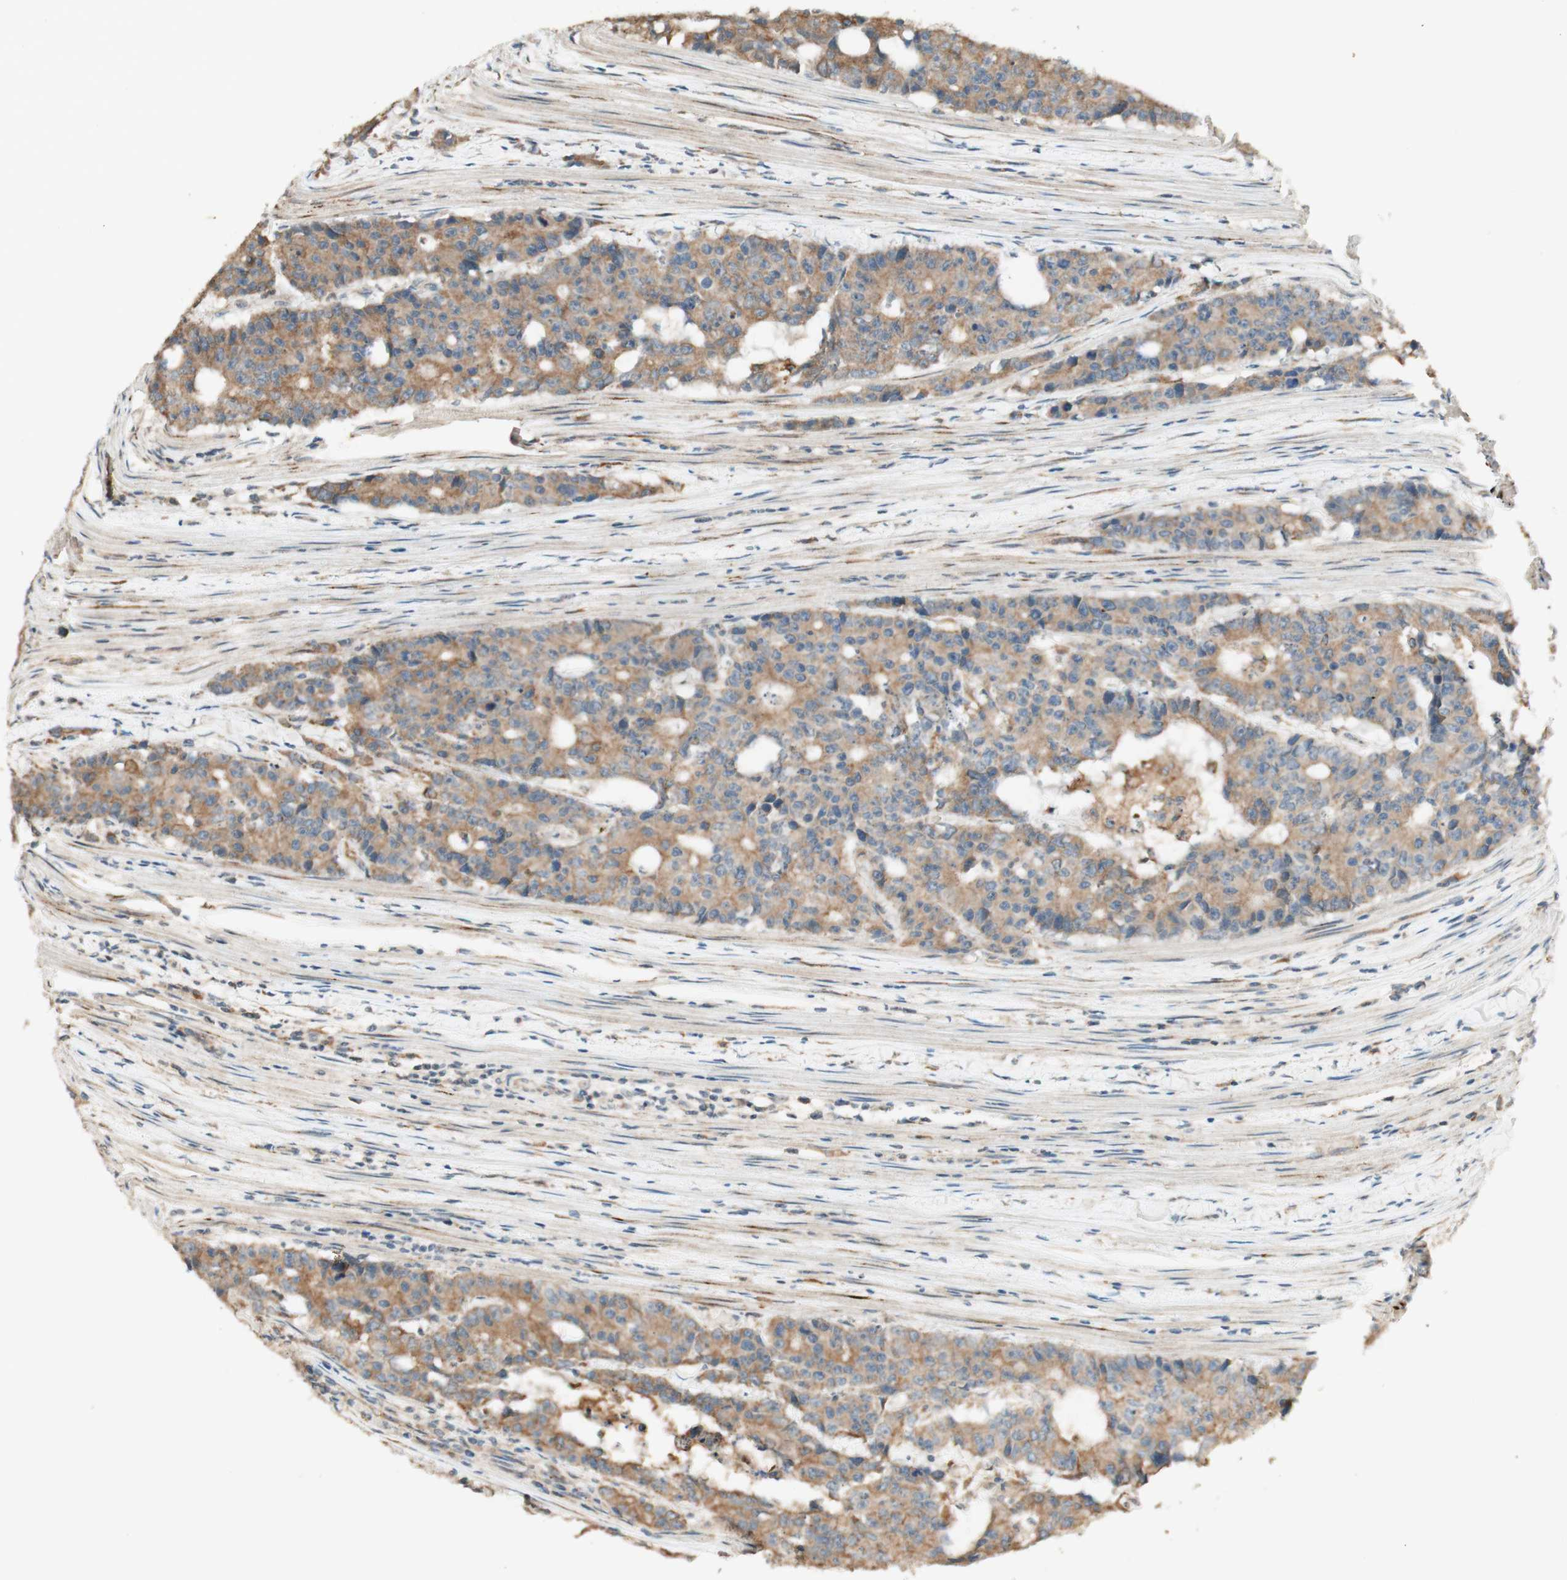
{"staining": {"intensity": "moderate", "quantity": ">75%", "location": "cytoplasmic/membranous"}, "tissue": "colorectal cancer", "cell_type": "Tumor cells", "image_type": "cancer", "snomed": [{"axis": "morphology", "description": "Adenocarcinoma, NOS"}, {"axis": "topography", "description": "Colon"}], "caption": "Colorectal adenocarcinoma stained with a protein marker demonstrates moderate staining in tumor cells.", "gene": "CLCN2", "patient": {"sex": "female", "age": 86}}